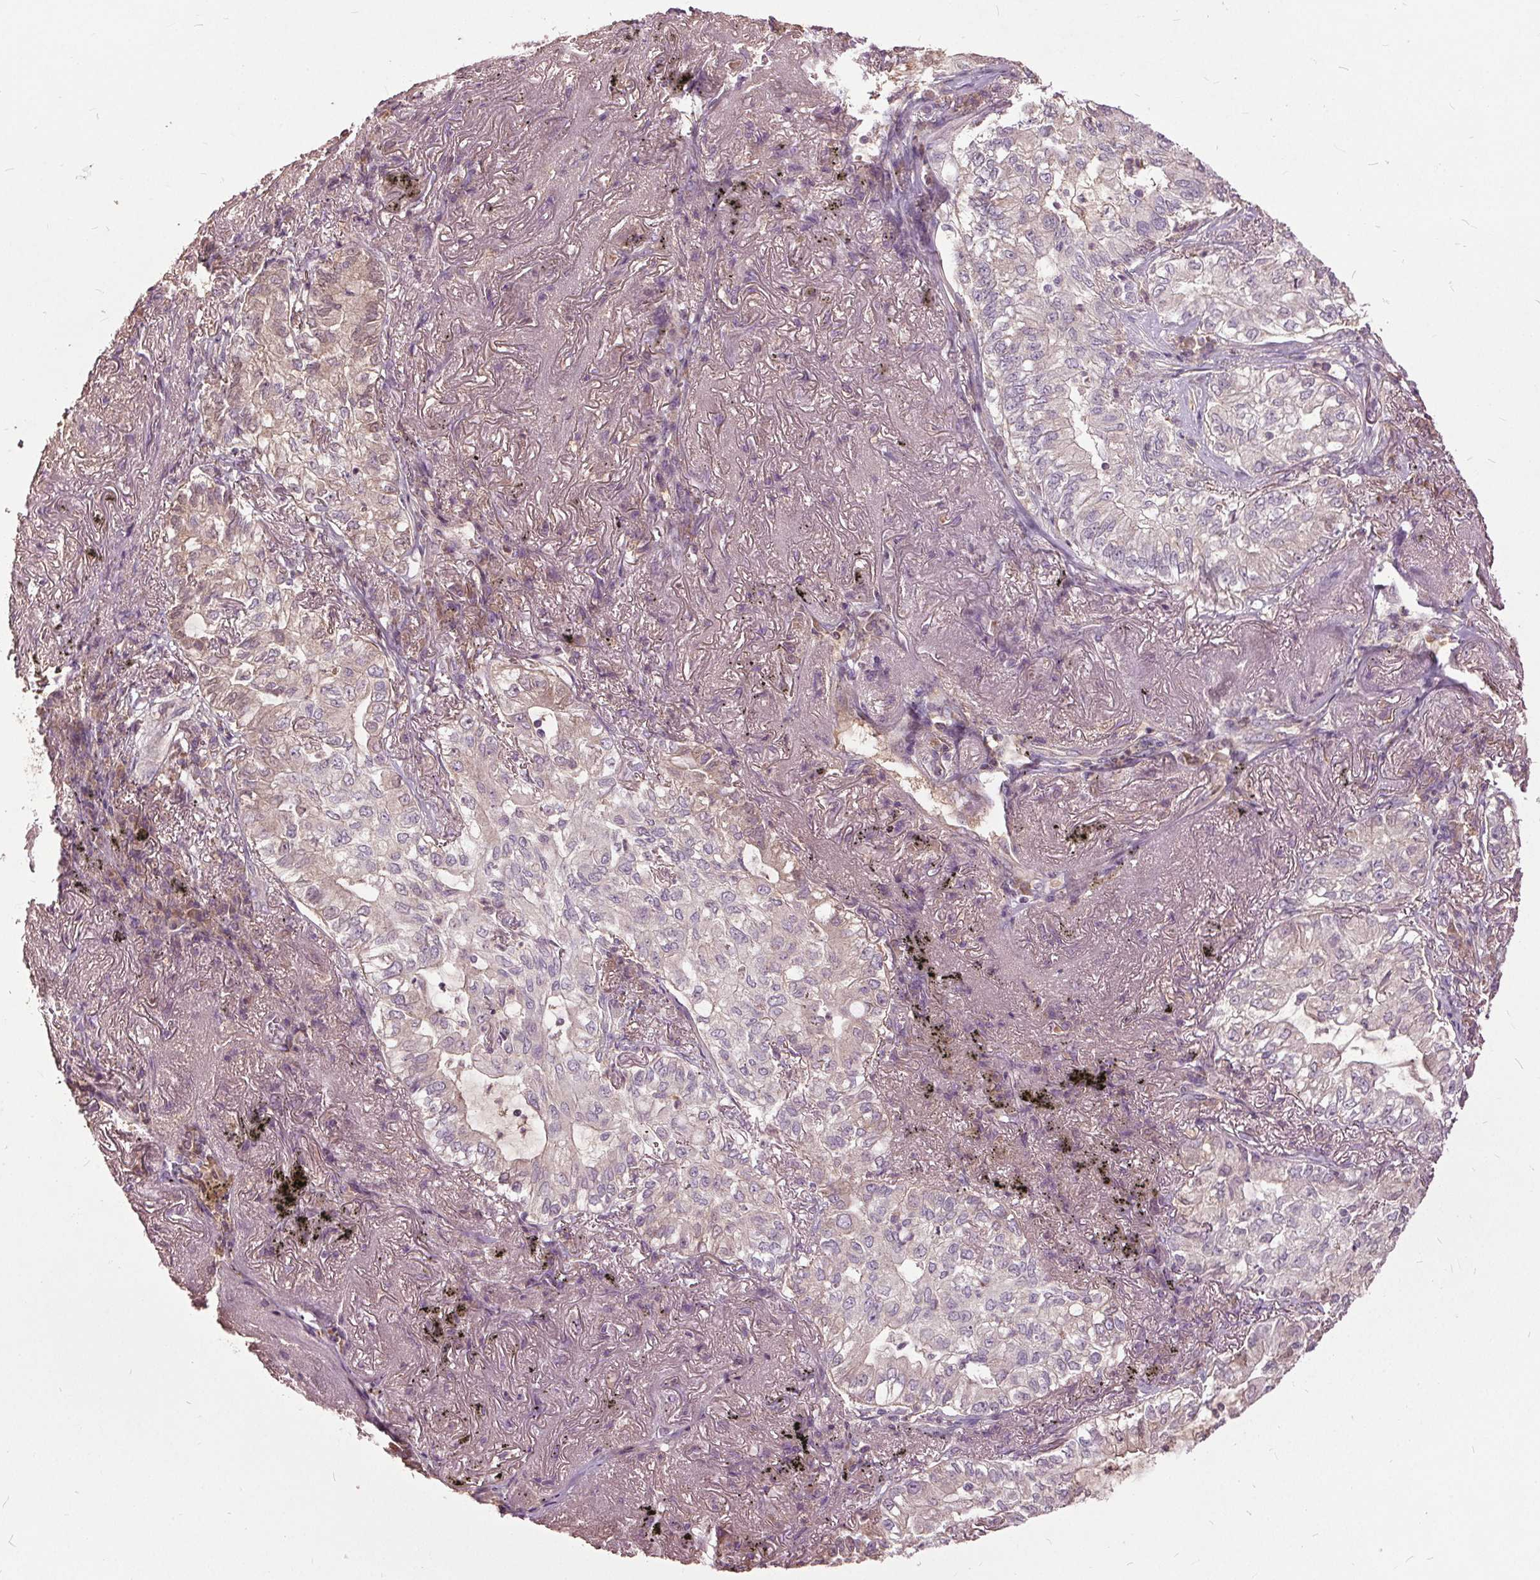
{"staining": {"intensity": "negative", "quantity": "none", "location": "none"}, "tissue": "lung cancer", "cell_type": "Tumor cells", "image_type": "cancer", "snomed": [{"axis": "morphology", "description": "Adenocarcinoma, NOS"}, {"axis": "topography", "description": "Lung"}], "caption": "This is a histopathology image of immunohistochemistry staining of lung cancer, which shows no staining in tumor cells. The staining was performed using DAB (3,3'-diaminobenzidine) to visualize the protein expression in brown, while the nuclei were stained in blue with hematoxylin (Magnification: 20x).", "gene": "PDGFD", "patient": {"sex": "female", "age": 73}}